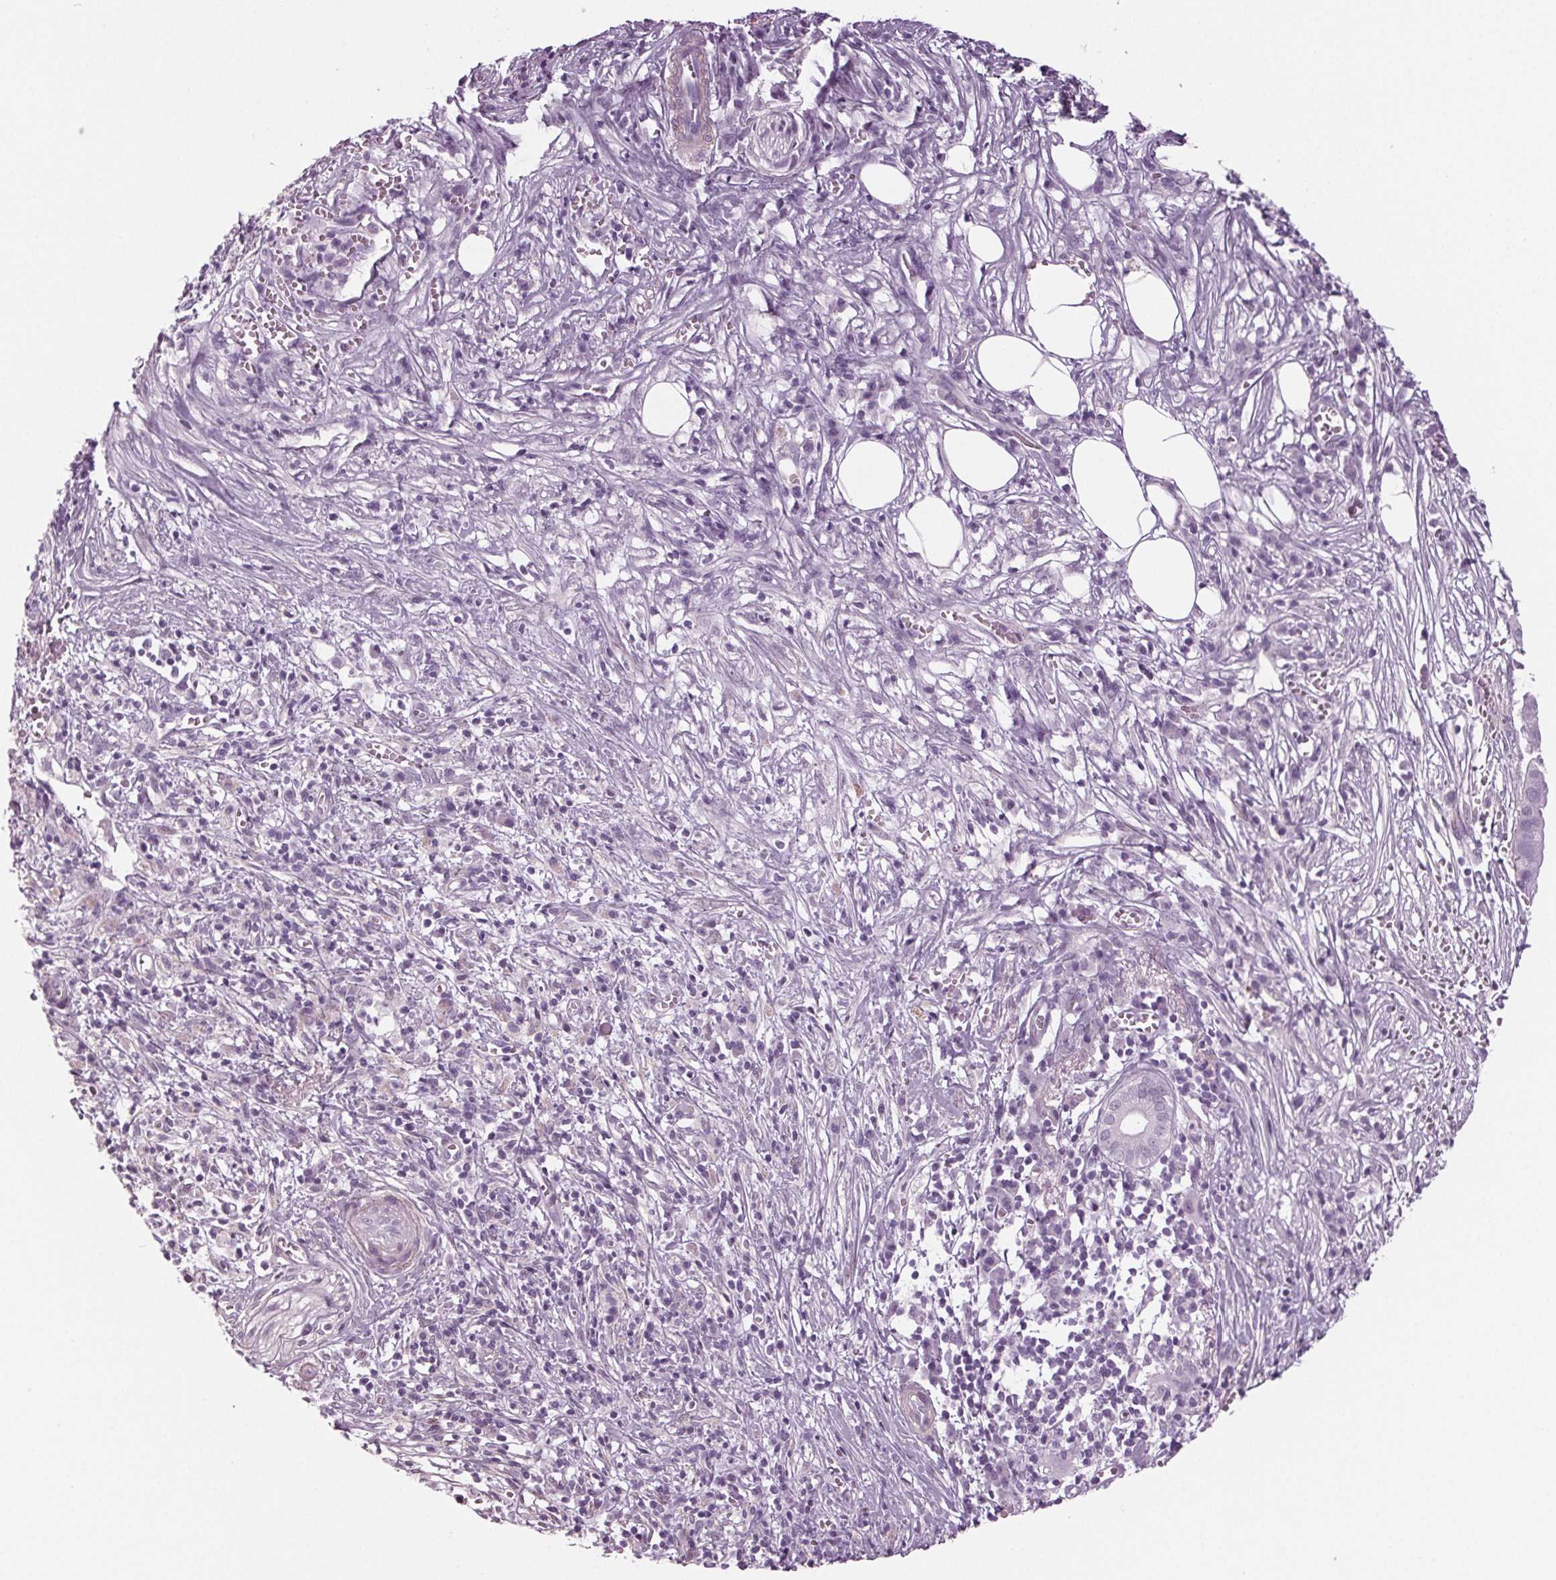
{"staining": {"intensity": "negative", "quantity": "none", "location": "none"}, "tissue": "pancreatic cancer", "cell_type": "Tumor cells", "image_type": "cancer", "snomed": [{"axis": "morphology", "description": "Adenocarcinoma, NOS"}, {"axis": "topography", "description": "Pancreas"}], "caption": "There is no significant positivity in tumor cells of adenocarcinoma (pancreatic).", "gene": "BHLHE22", "patient": {"sex": "male", "age": 61}}